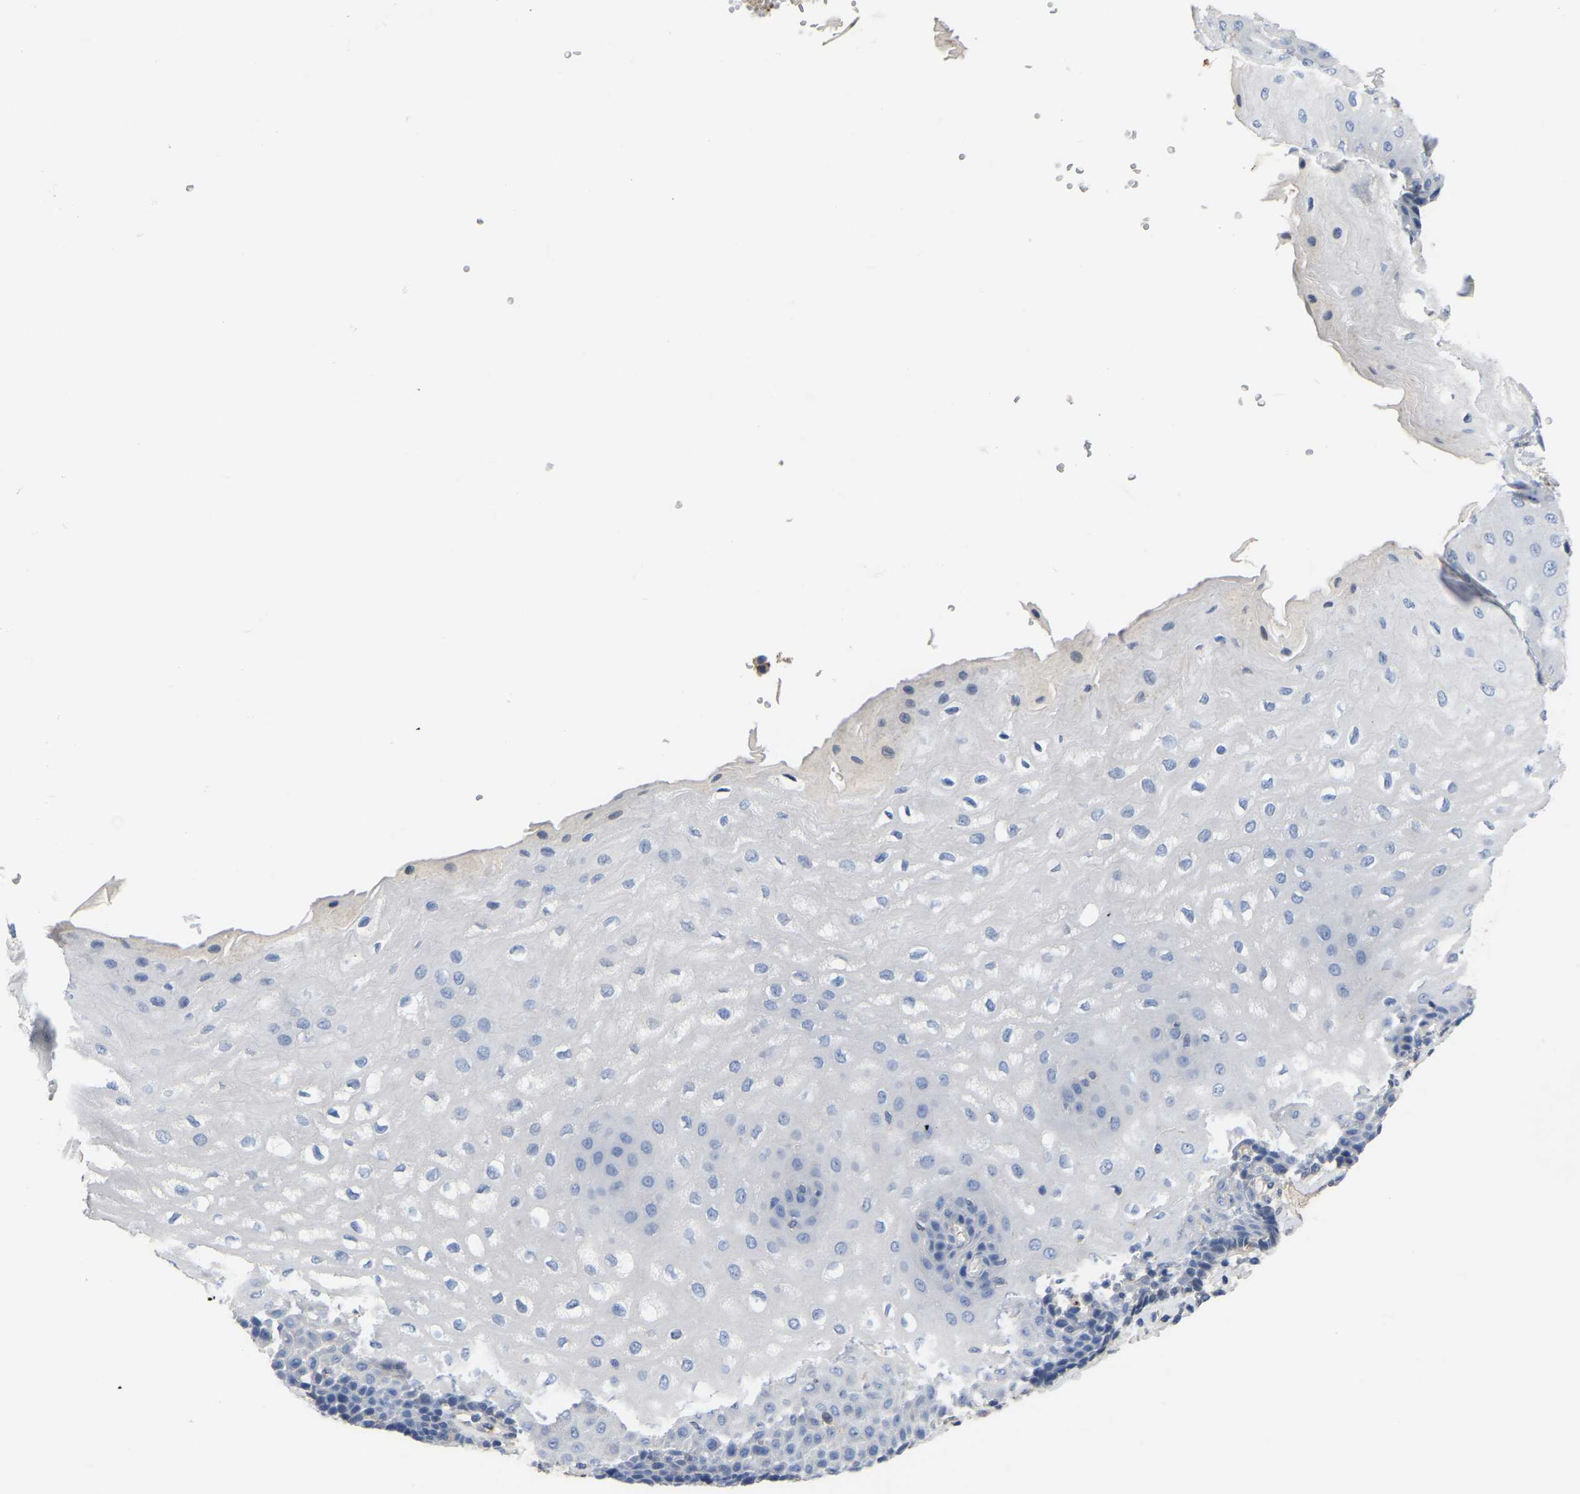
{"staining": {"intensity": "negative", "quantity": "none", "location": "none"}, "tissue": "esophagus", "cell_type": "Squamous epithelial cells", "image_type": "normal", "snomed": [{"axis": "morphology", "description": "Normal tissue, NOS"}, {"axis": "topography", "description": "Esophagus"}], "caption": "A high-resolution image shows immunohistochemistry staining of normal esophagus, which exhibits no significant staining in squamous epithelial cells.", "gene": "ZNF449", "patient": {"sex": "male", "age": 54}}